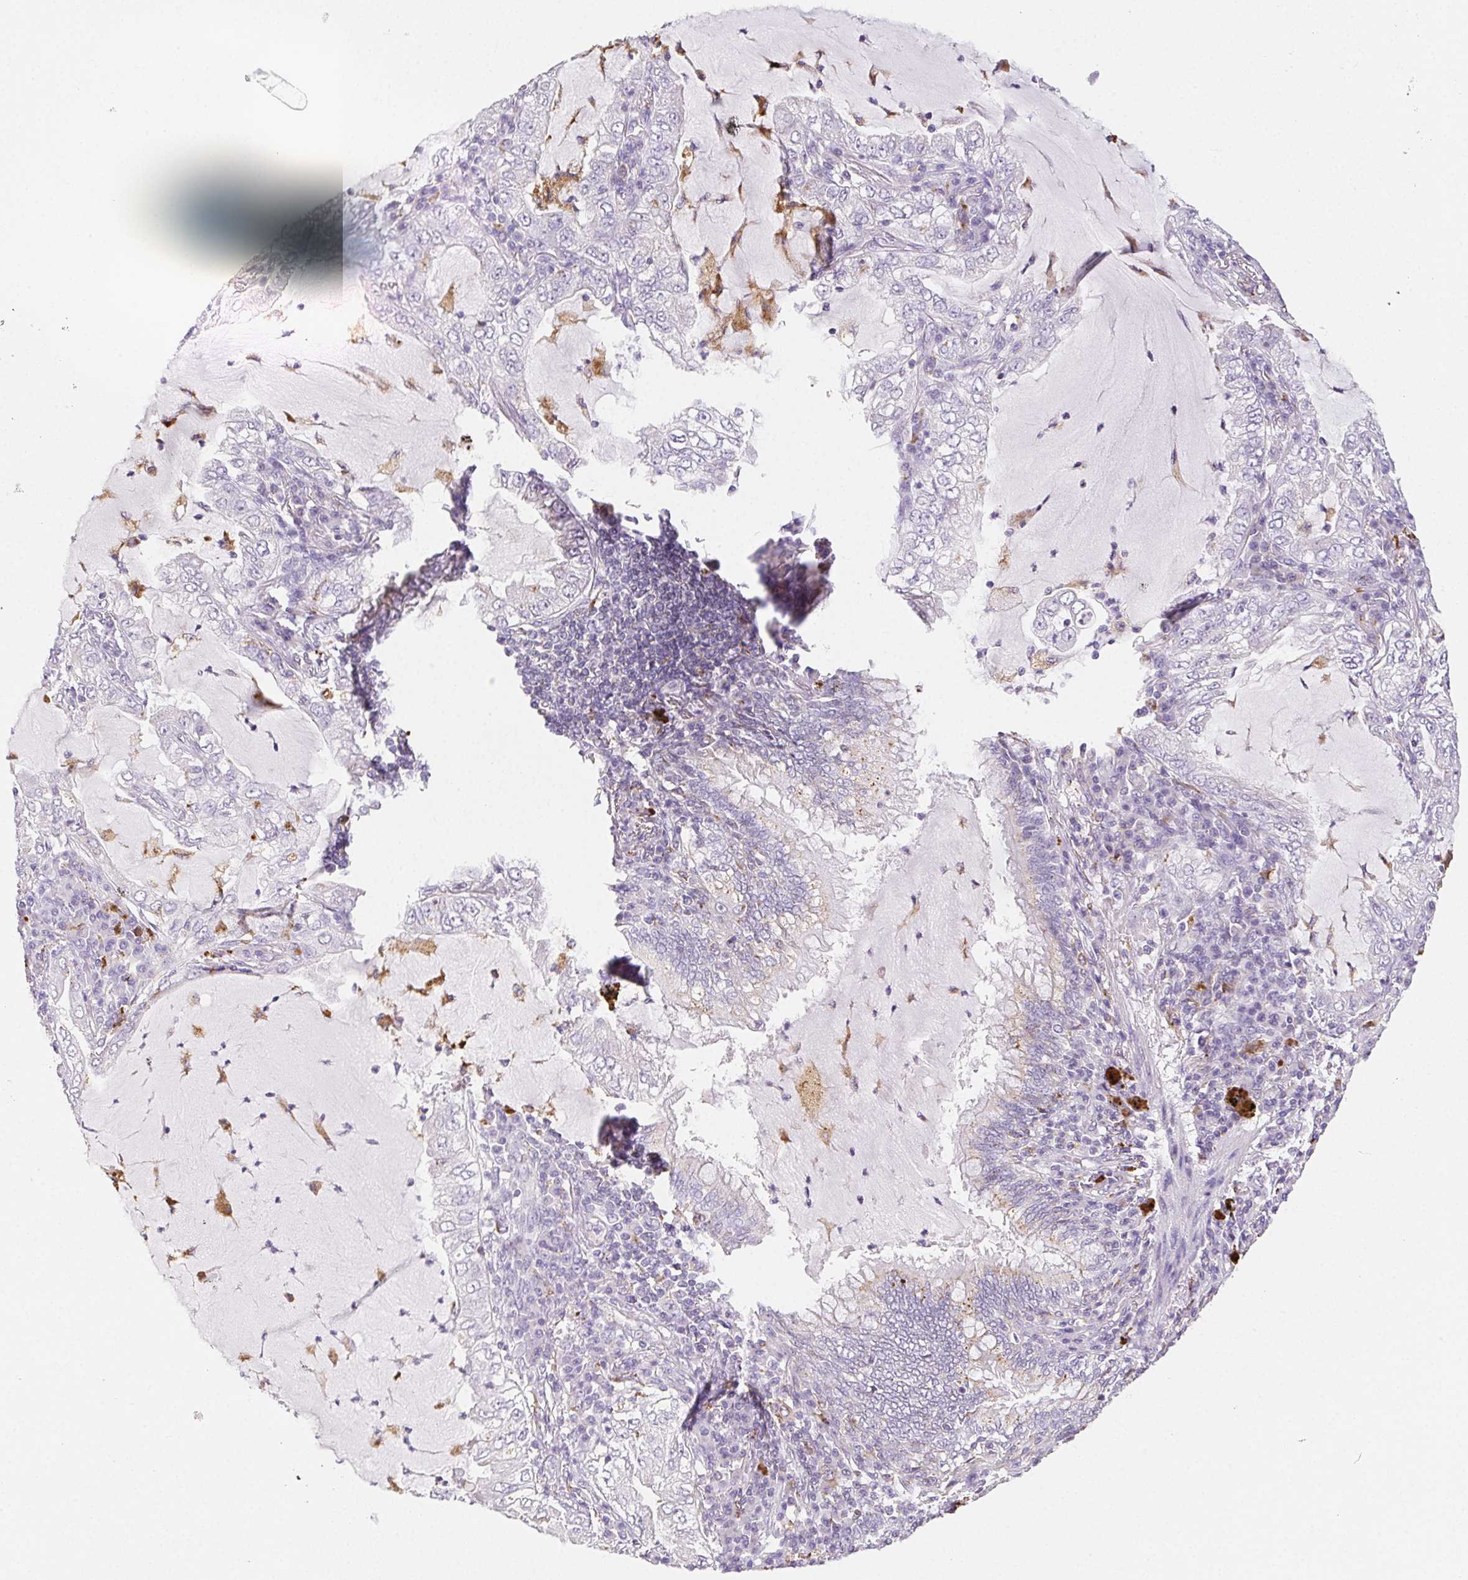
{"staining": {"intensity": "negative", "quantity": "none", "location": "none"}, "tissue": "lung cancer", "cell_type": "Tumor cells", "image_type": "cancer", "snomed": [{"axis": "morphology", "description": "Adenocarcinoma, NOS"}, {"axis": "topography", "description": "Lung"}], "caption": "Tumor cells are negative for protein expression in human adenocarcinoma (lung).", "gene": "LIPA", "patient": {"sex": "female", "age": 73}}